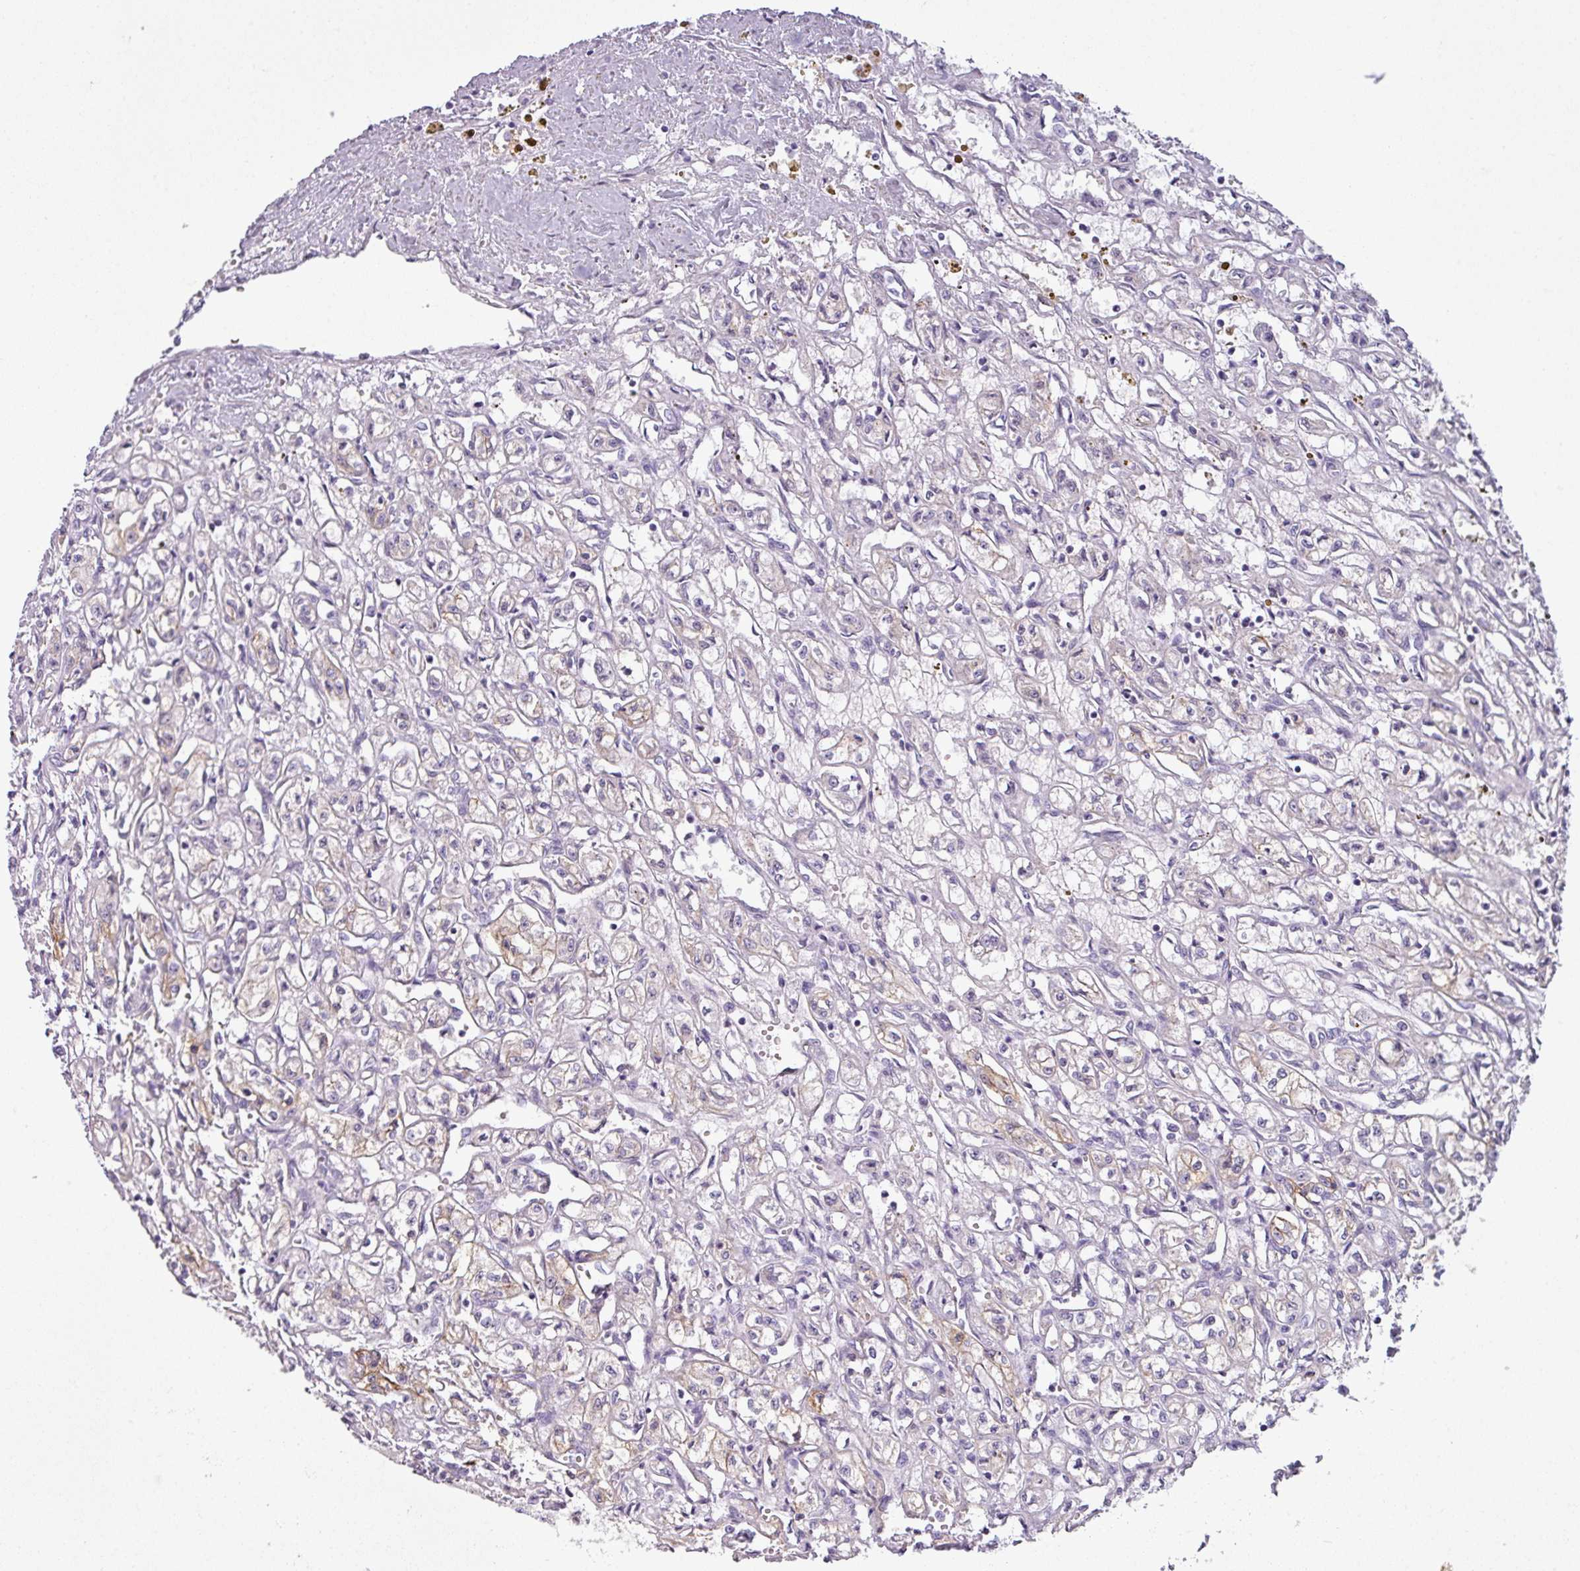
{"staining": {"intensity": "weak", "quantity": "25%-75%", "location": "cytoplasmic/membranous"}, "tissue": "renal cancer", "cell_type": "Tumor cells", "image_type": "cancer", "snomed": [{"axis": "morphology", "description": "Adenocarcinoma, NOS"}, {"axis": "topography", "description": "Kidney"}], "caption": "About 25%-75% of tumor cells in human adenocarcinoma (renal) demonstrate weak cytoplasmic/membranous protein positivity as visualized by brown immunohistochemical staining.", "gene": "CDH16", "patient": {"sex": "male", "age": 56}}